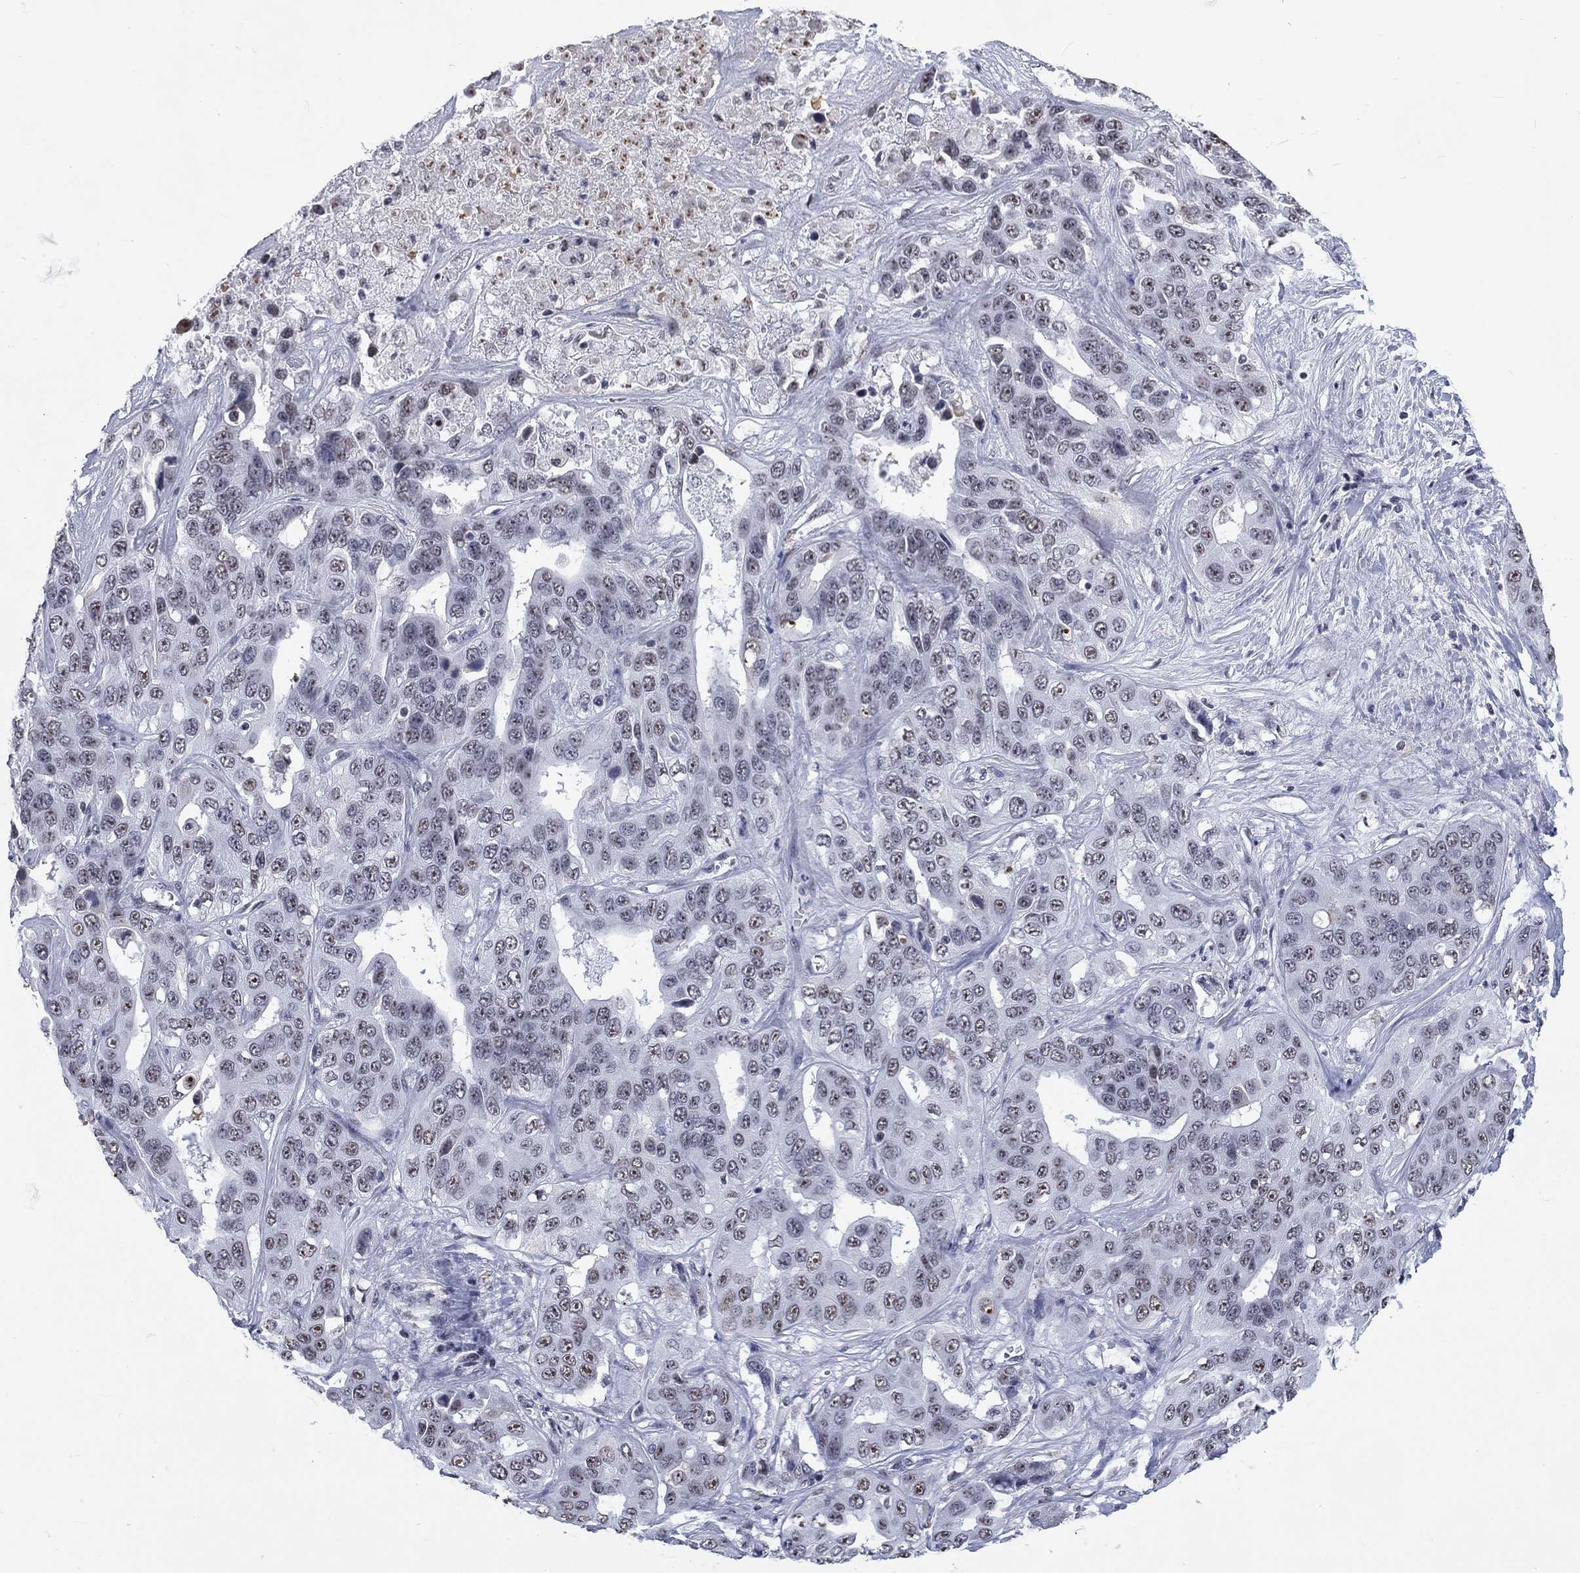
{"staining": {"intensity": "moderate", "quantity": "<25%", "location": "nuclear"}, "tissue": "liver cancer", "cell_type": "Tumor cells", "image_type": "cancer", "snomed": [{"axis": "morphology", "description": "Cholangiocarcinoma"}, {"axis": "topography", "description": "Liver"}], "caption": "Moderate nuclear protein staining is identified in approximately <25% of tumor cells in liver cholangiocarcinoma.", "gene": "CSRNP3", "patient": {"sex": "female", "age": 52}}